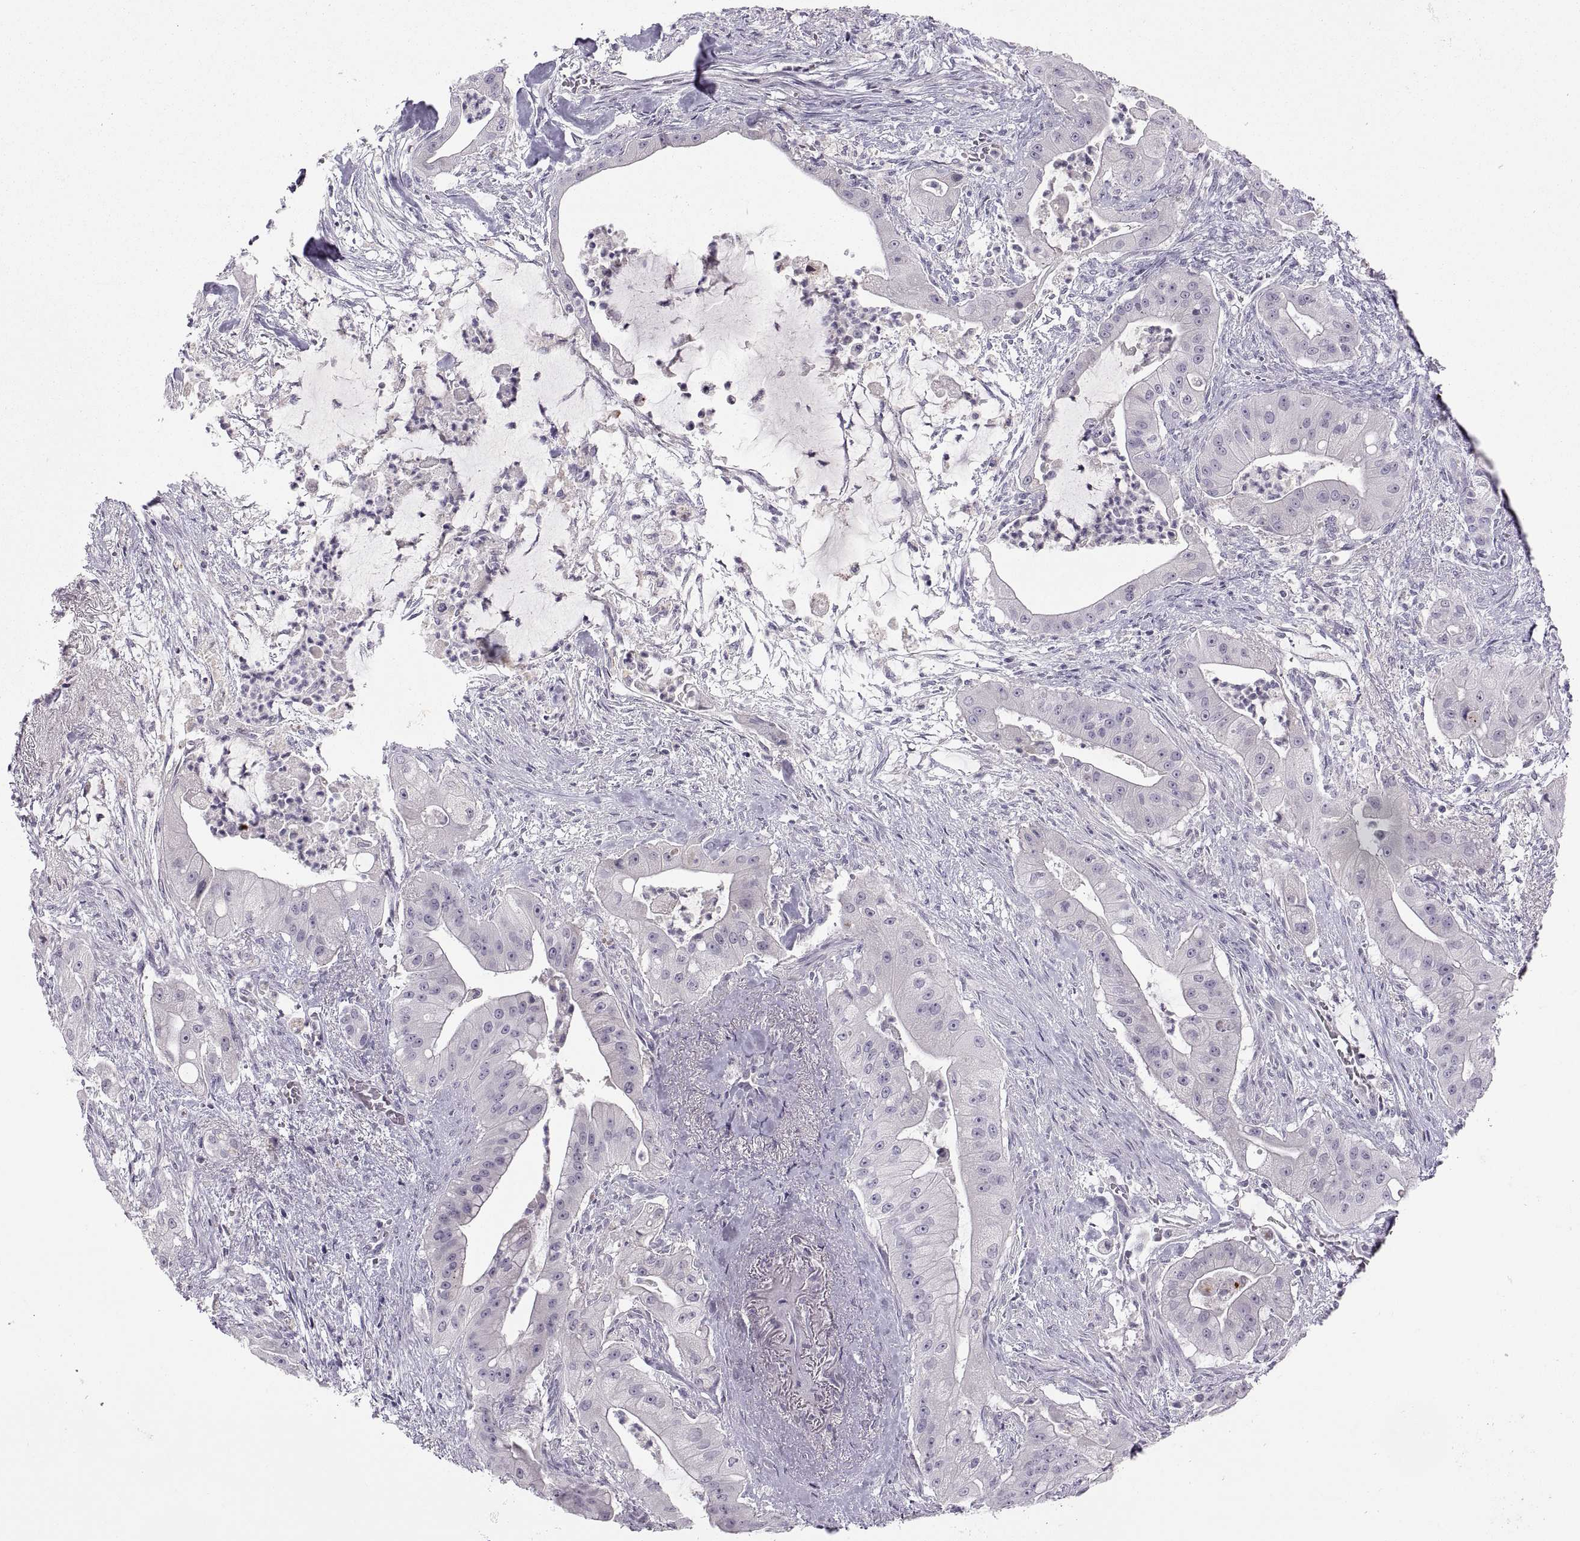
{"staining": {"intensity": "negative", "quantity": "none", "location": "none"}, "tissue": "pancreatic cancer", "cell_type": "Tumor cells", "image_type": "cancer", "snomed": [{"axis": "morphology", "description": "Normal tissue, NOS"}, {"axis": "morphology", "description": "Inflammation, NOS"}, {"axis": "morphology", "description": "Adenocarcinoma, NOS"}, {"axis": "topography", "description": "Pancreas"}], "caption": "A histopathology image of human pancreatic adenocarcinoma is negative for staining in tumor cells.", "gene": "CHCT1", "patient": {"sex": "male", "age": 57}}